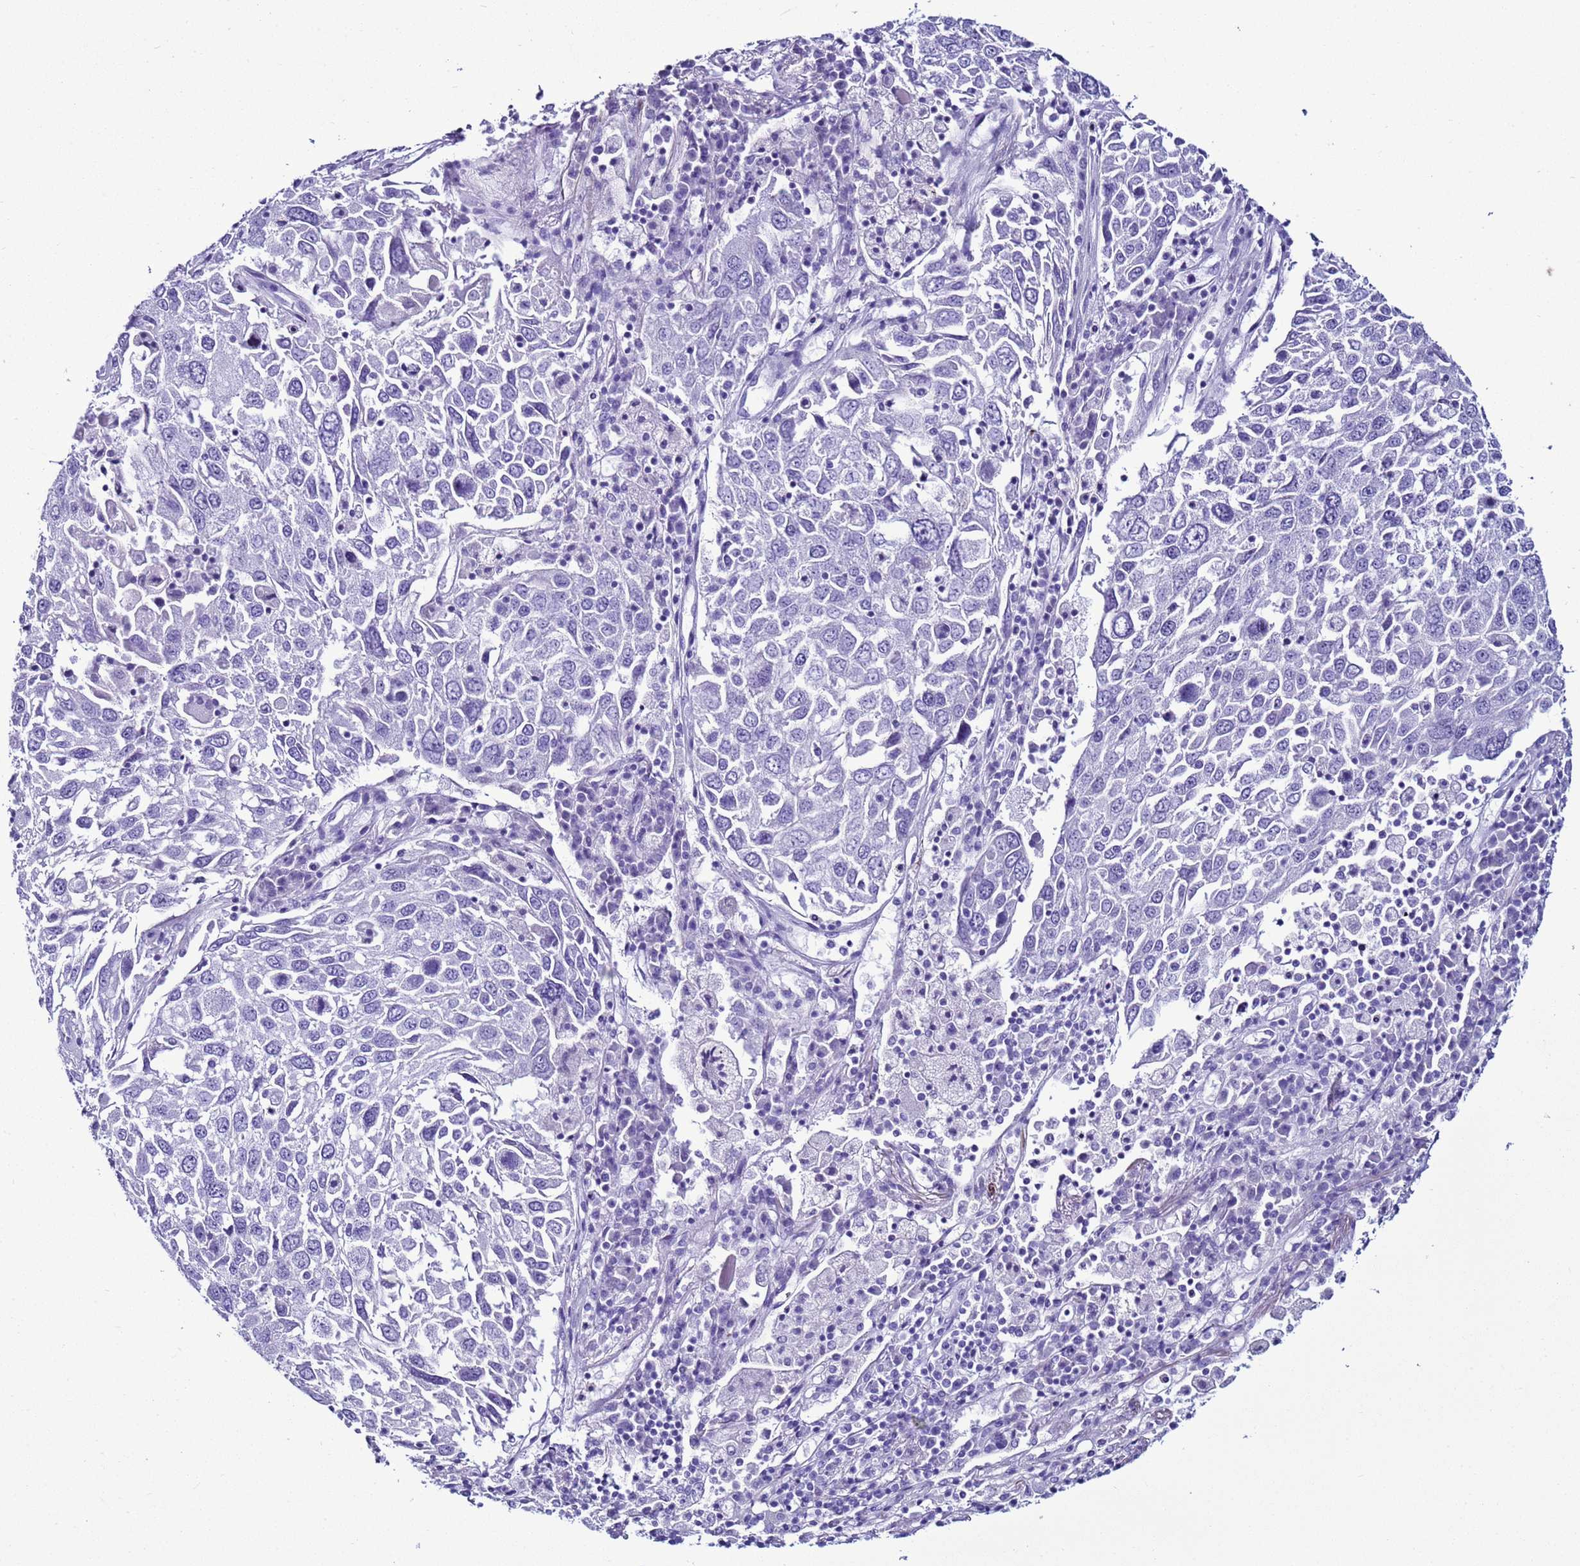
{"staining": {"intensity": "negative", "quantity": "none", "location": "none"}, "tissue": "lung cancer", "cell_type": "Tumor cells", "image_type": "cancer", "snomed": [{"axis": "morphology", "description": "Squamous cell carcinoma, NOS"}, {"axis": "topography", "description": "Lung"}], "caption": "Immunohistochemistry (IHC) of squamous cell carcinoma (lung) exhibits no expression in tumor cells. Brightfield microscopy of immunohistochemistry stained with DAB (brown) and hematoxylin (blue), captured at high magnification.", "gene": "LCMT1", "patient": {"sex": "male", "age": 65}}